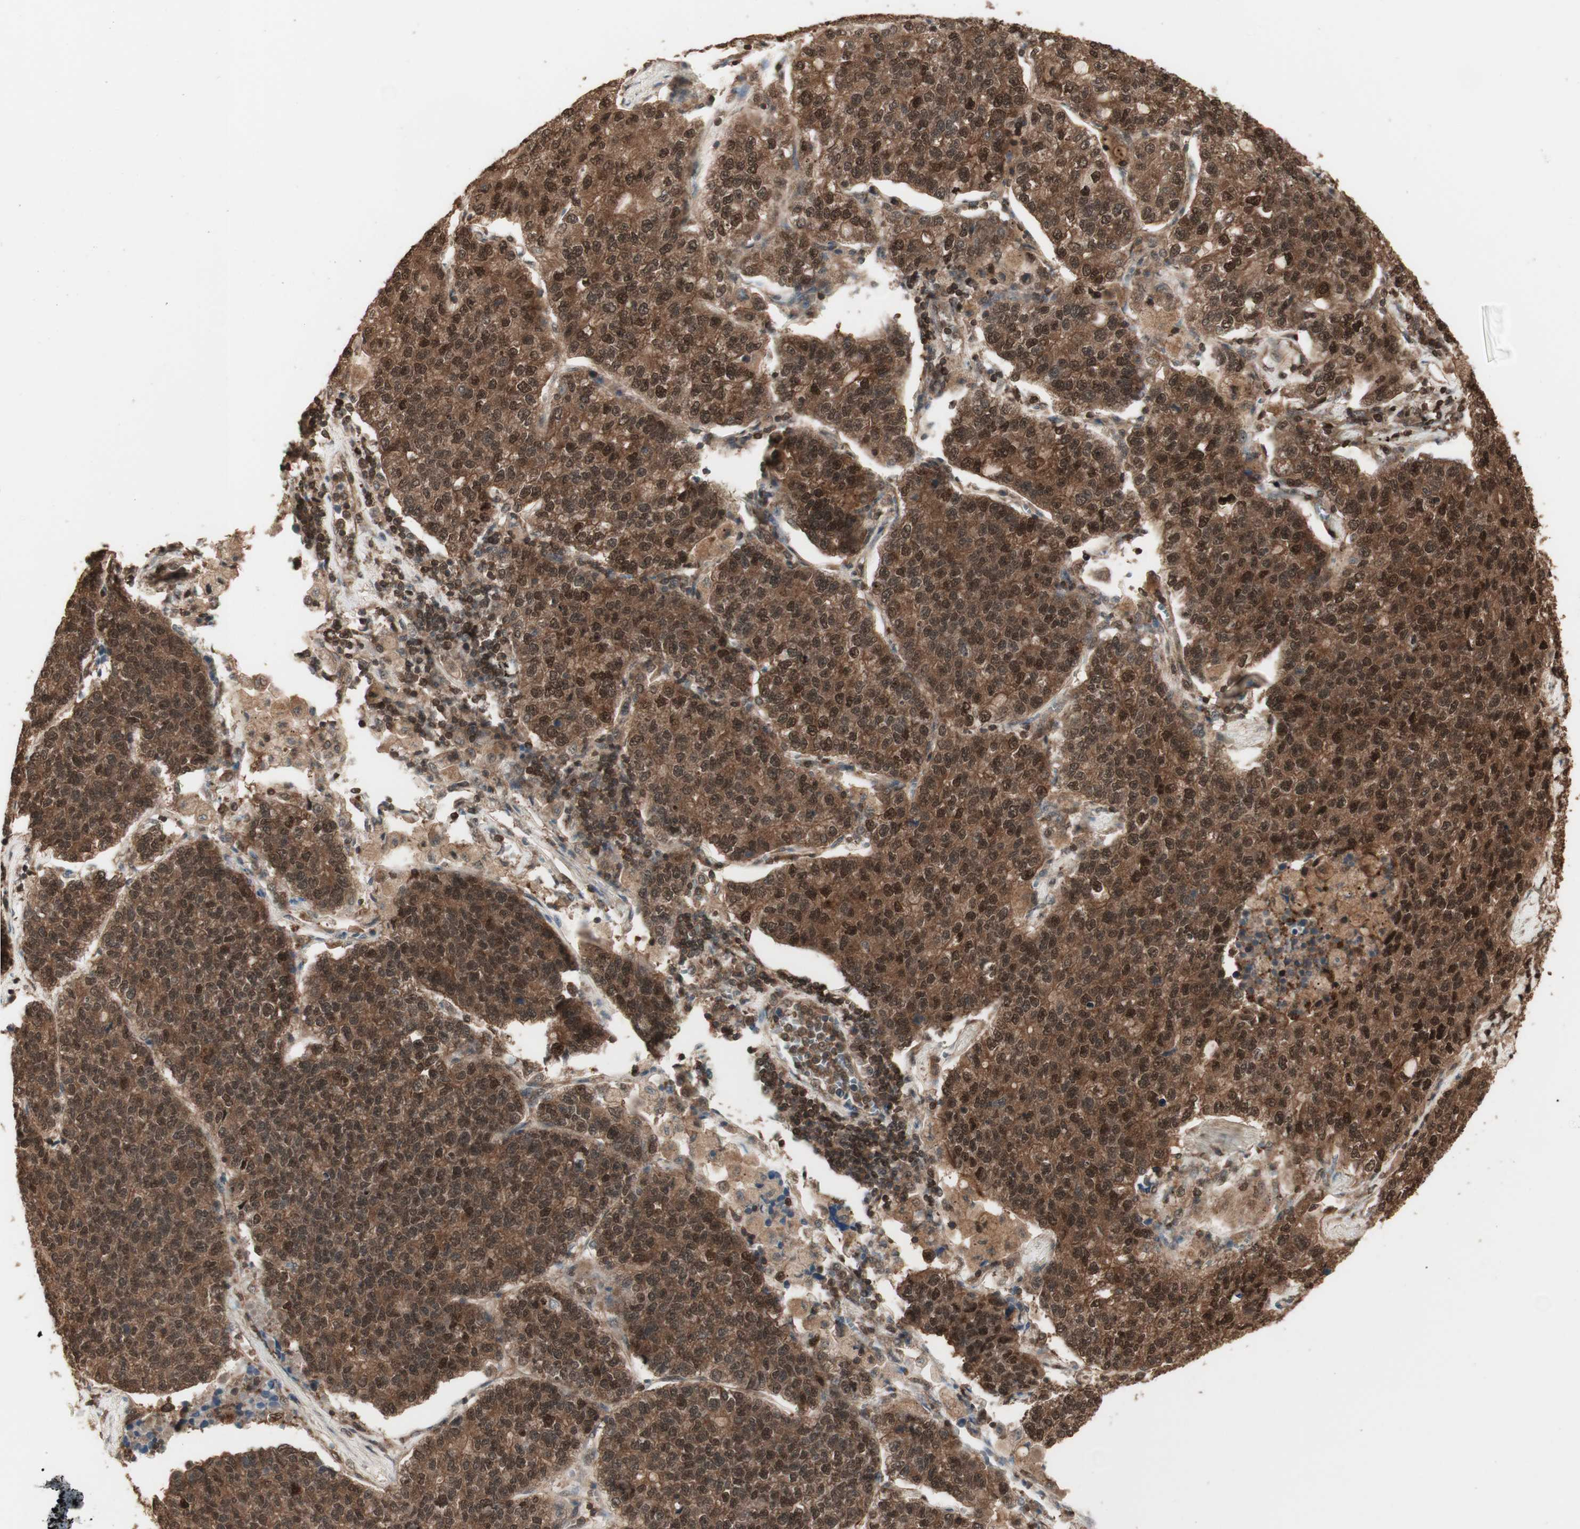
{"staining": {"intensity": "strong", "quantity": ">75%", "location": "cytoplasmic/membranous,nuclear"}, "tissue": "lung cancer", "cell_type": "Tumor cells", "image_type": "cancer", "snomed": [{"axis": "morphology", "description": "Adenocarcinoma, NOS"}, {"axis": "topography", "description": "Lung"}], "caption": "The micrograph exhibits staining of lung cancer, revealing strong cytoplasmic/membranous and nuclear protein staining (brown color) within tumor cells.", "gene": "YWHAB", "patient": {"sex": "male", "age": 49}}